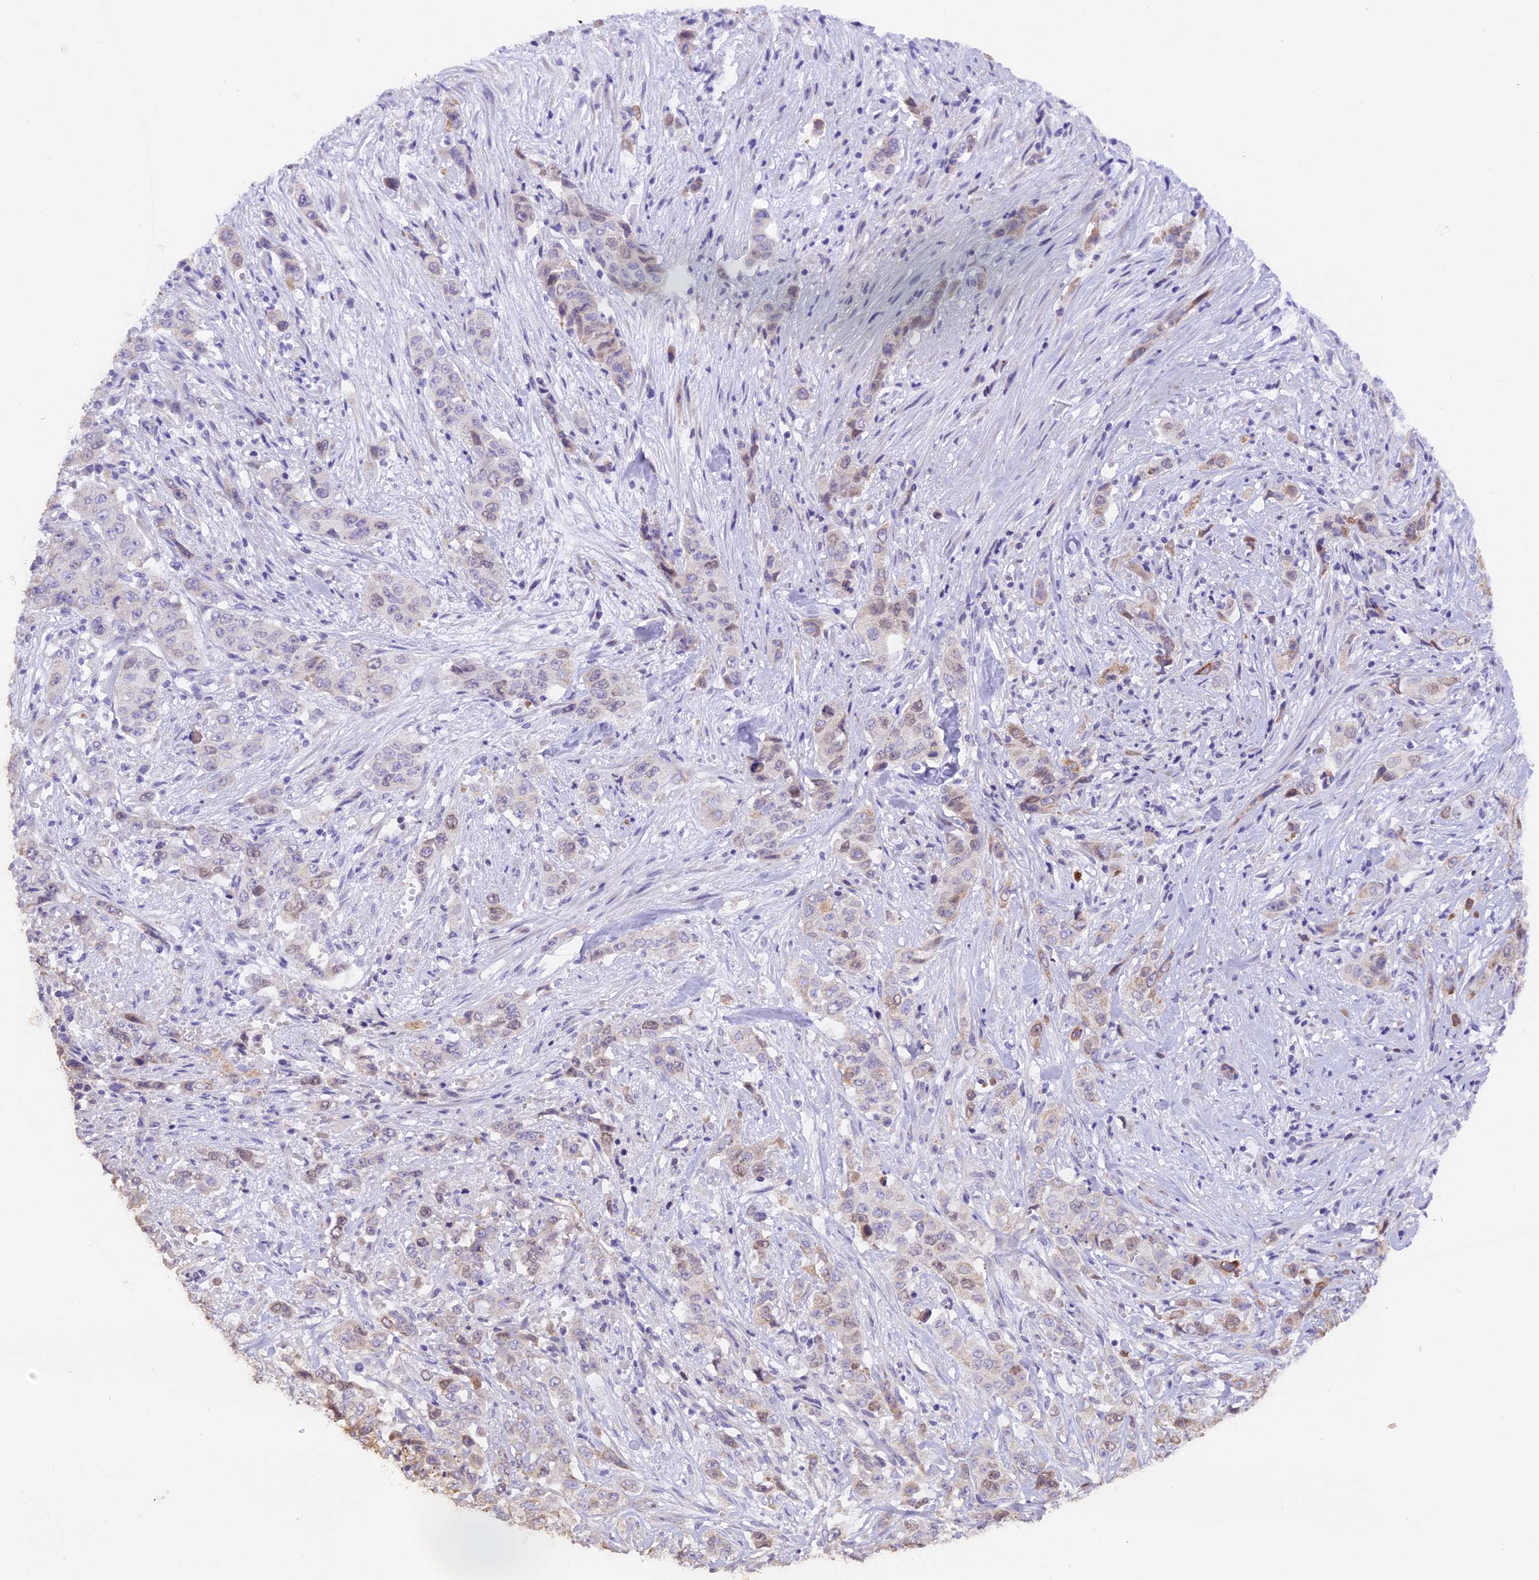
{"staining": {"intensity": "weak", "quantity": "<25%", "location": "nuclear"}, "tissue": "stomach cancer", "cell_type": "Tumor cells", "image_type": "cancer", "snomed": [{"axis": "morphology", "description": "Adenocarcinoma, NOS"}, {"axis": "topography", "description": "Stomach, upper"}], "caption": "Tumor cells show no significant protein expression in adenocarcinoma (stomach).", "gene": "PKIA", "patient": {"sex": "male", "age": 62}}